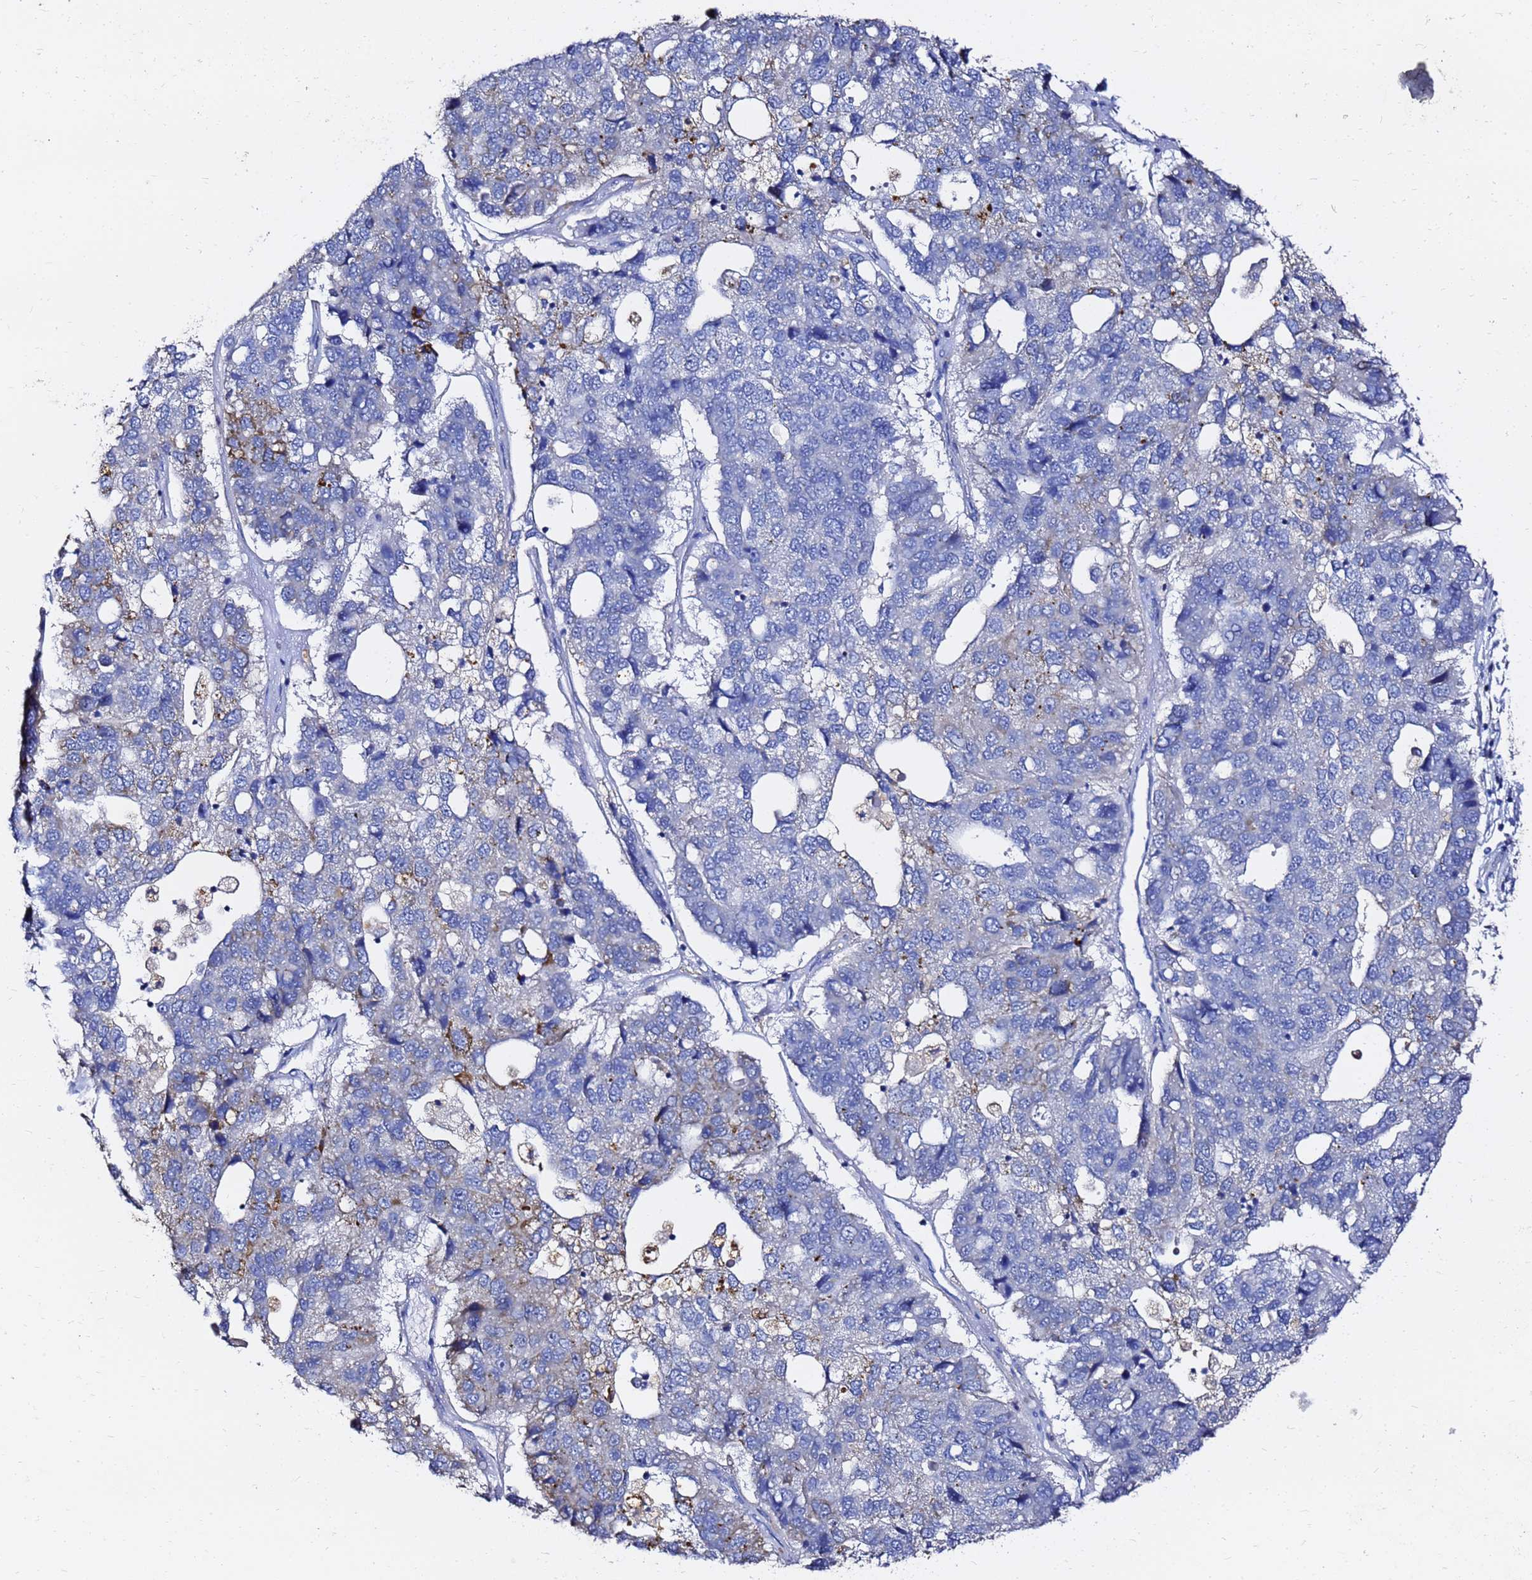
{"staining": {"intensity": "moderate", "quantity": "<25%", "location": "cytoplasmic/membranous"}, "tissue": "pancreatic cancer", "cell_type": "Tumor cells", "image_type": "cancer", "snomed": [{"axis": "morphology", "description": "Adenocarcinoma, NOS"}, {"axis": "topography", "description": "Pancreas"}], "caption": "Human pancreatic cancer (adenocarcinoma) stained with a protein marker reveals moderate staining in tumor cells.", "gene": "FAM183A", "patient": {"sex": "female", "age": 61}}